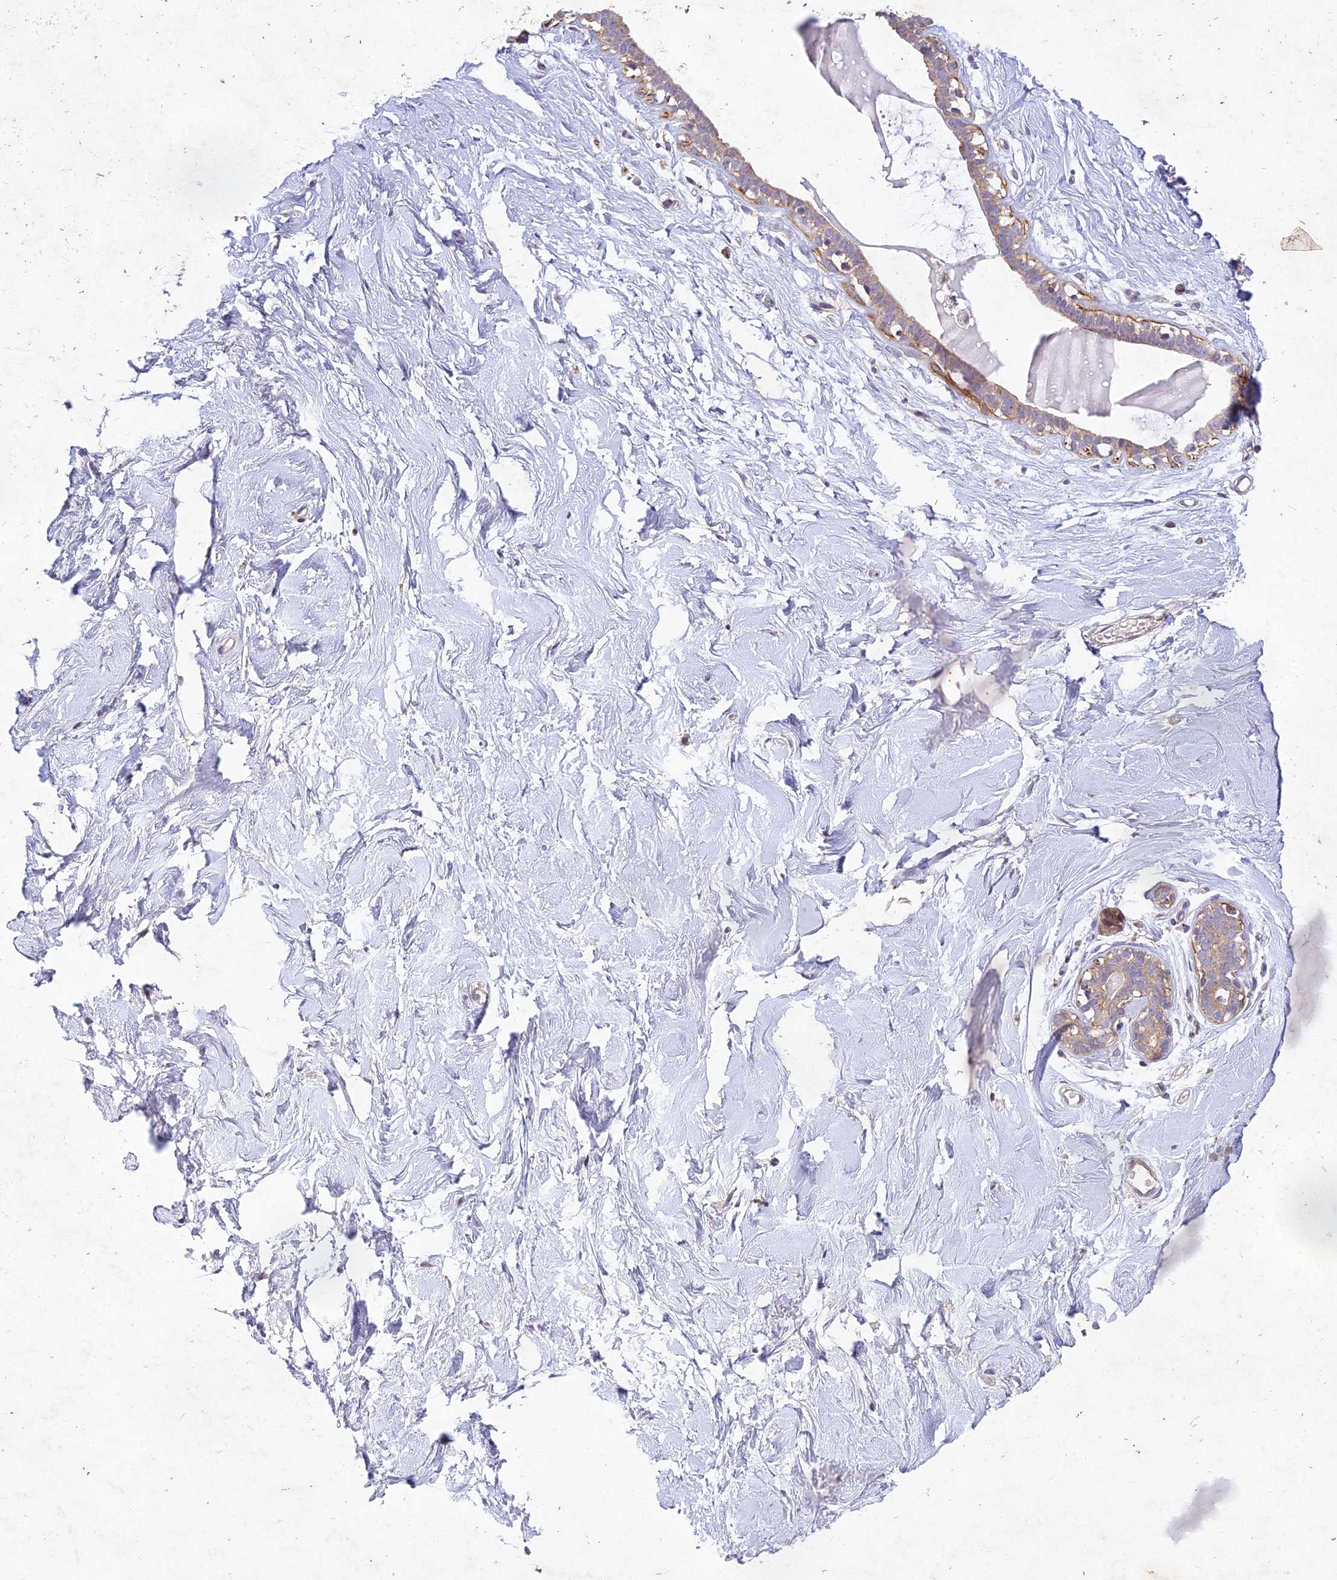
{"staining": {"intensity": "negative", "quantity": "none", "location": "none"}, "tissue": "breast", "cell_type": "Adipocytes", "image_type": "normal", "snomed": [{"axis": "morphology", "description": "Normal tissue, NOS"}, {"axis": "morphology", "description": "Adenoma, NOS"}, {"axis": "topography", "description": "Breast"}], "caption": "High magnification brightfield microscopy of normal breast stained with DAB (3,3'-diaminobenzidine) (brown) and counterstained with hematoxylin (blue): adipocytes show no significant positivity. (DAB immunohistochemistry visualized using brightfield microscopy, high magnification).", "gene": "RELCH", "patient": {"sex": "female", "age": 23}}